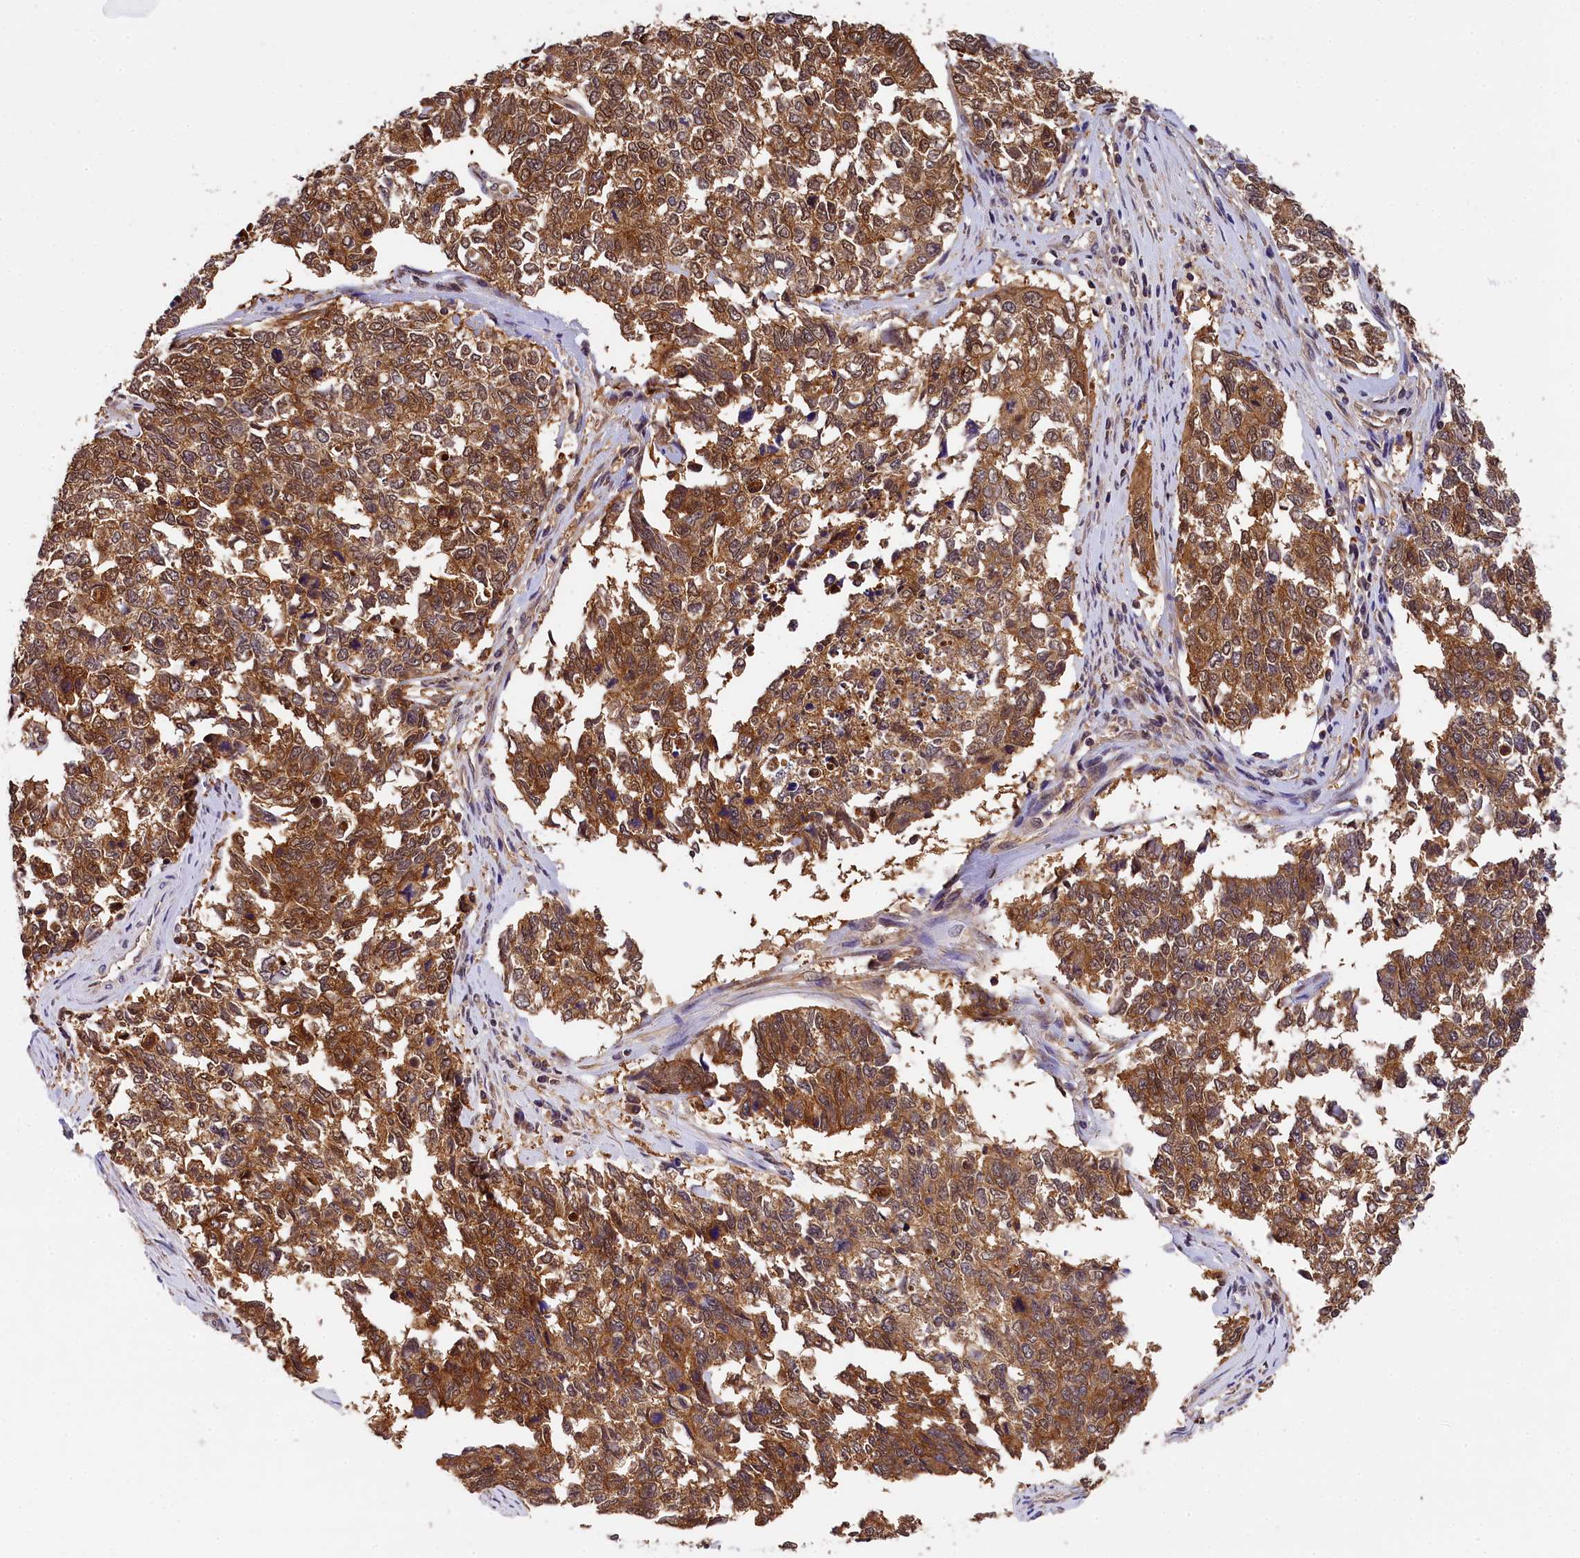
{"staining": {"intensity": "moderate", "quantity": ">75%", "location": "cytoplasmic/membranous,nuclear"}, "tissue": "cervical cancer", "cell_type": "Tumor cells", "image_type": "cancer", "snomed": [{"axis": "morphology", "description": "Squamous cell carcinoma, NOS"}, {"axis": "topography", "description": "Cervix"}], "caption": "This micrograph displays IHC staining of cervical cancer, with medium moderate cytoplasmic/membranous and nuclear positivity in about >75% of tumor cells.", "gene": "EIF6", "patient": {"sex": "female", "age": 63}}